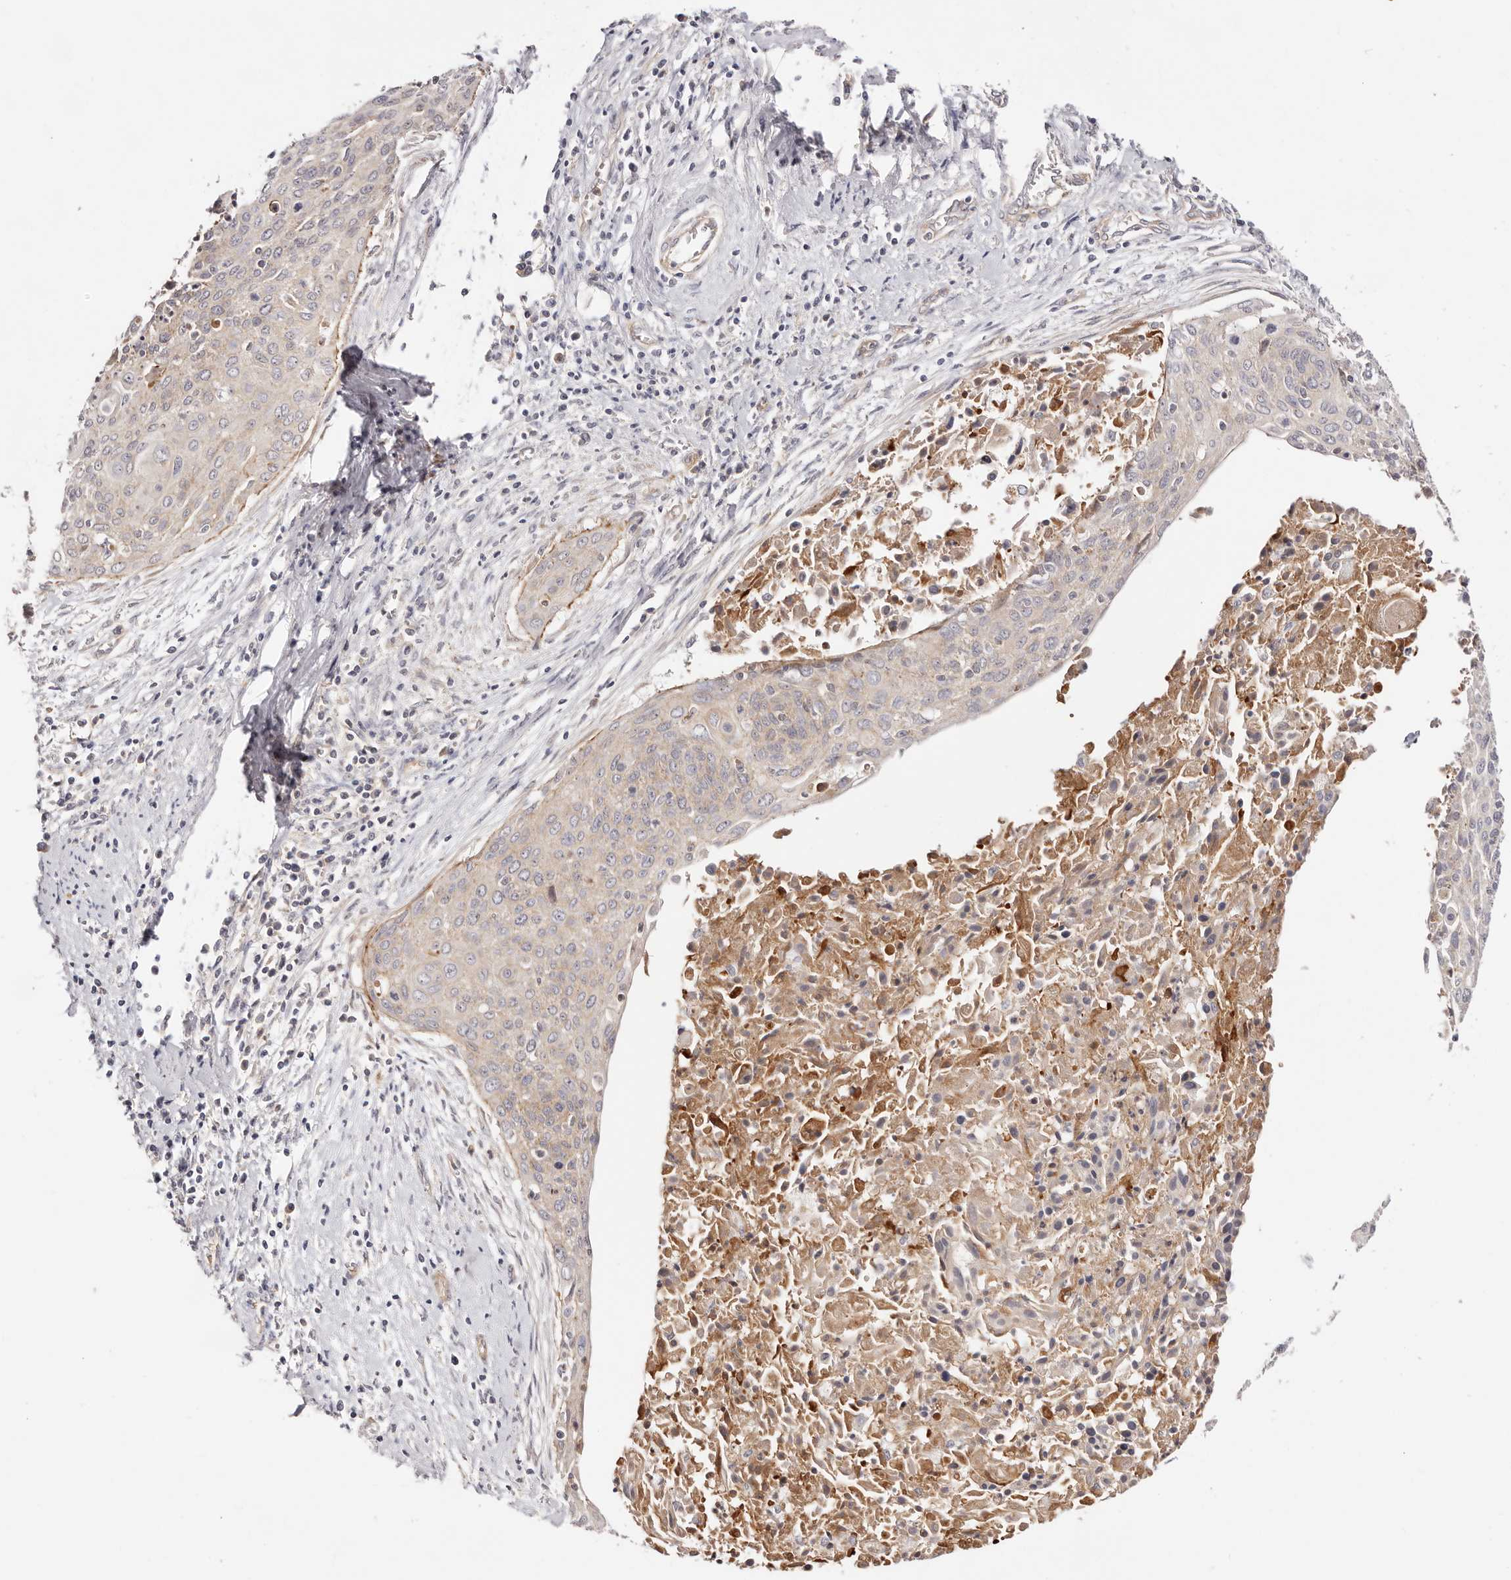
{"staining": {"intensity": "weak", "quantity": "25%-75%", "location": "cytoplasmic/membranous"}, "tissue": "cervical cancer", "cell_type": "Tumor cells", "image_type": "cancer", "snomed": [{"axis": "morphology", "description": "Squamous cell carcinoma, NOS"}, {"axis": "topography", "description": "Cervix"}], "caption": "Tumor cells display low levels of weak cytoplasmic/membranous expression in approximately 25%-75% of cells in cervical cancer.", "gene": "SLC35B2", "patient": {"sex": "female", "age": 55}}